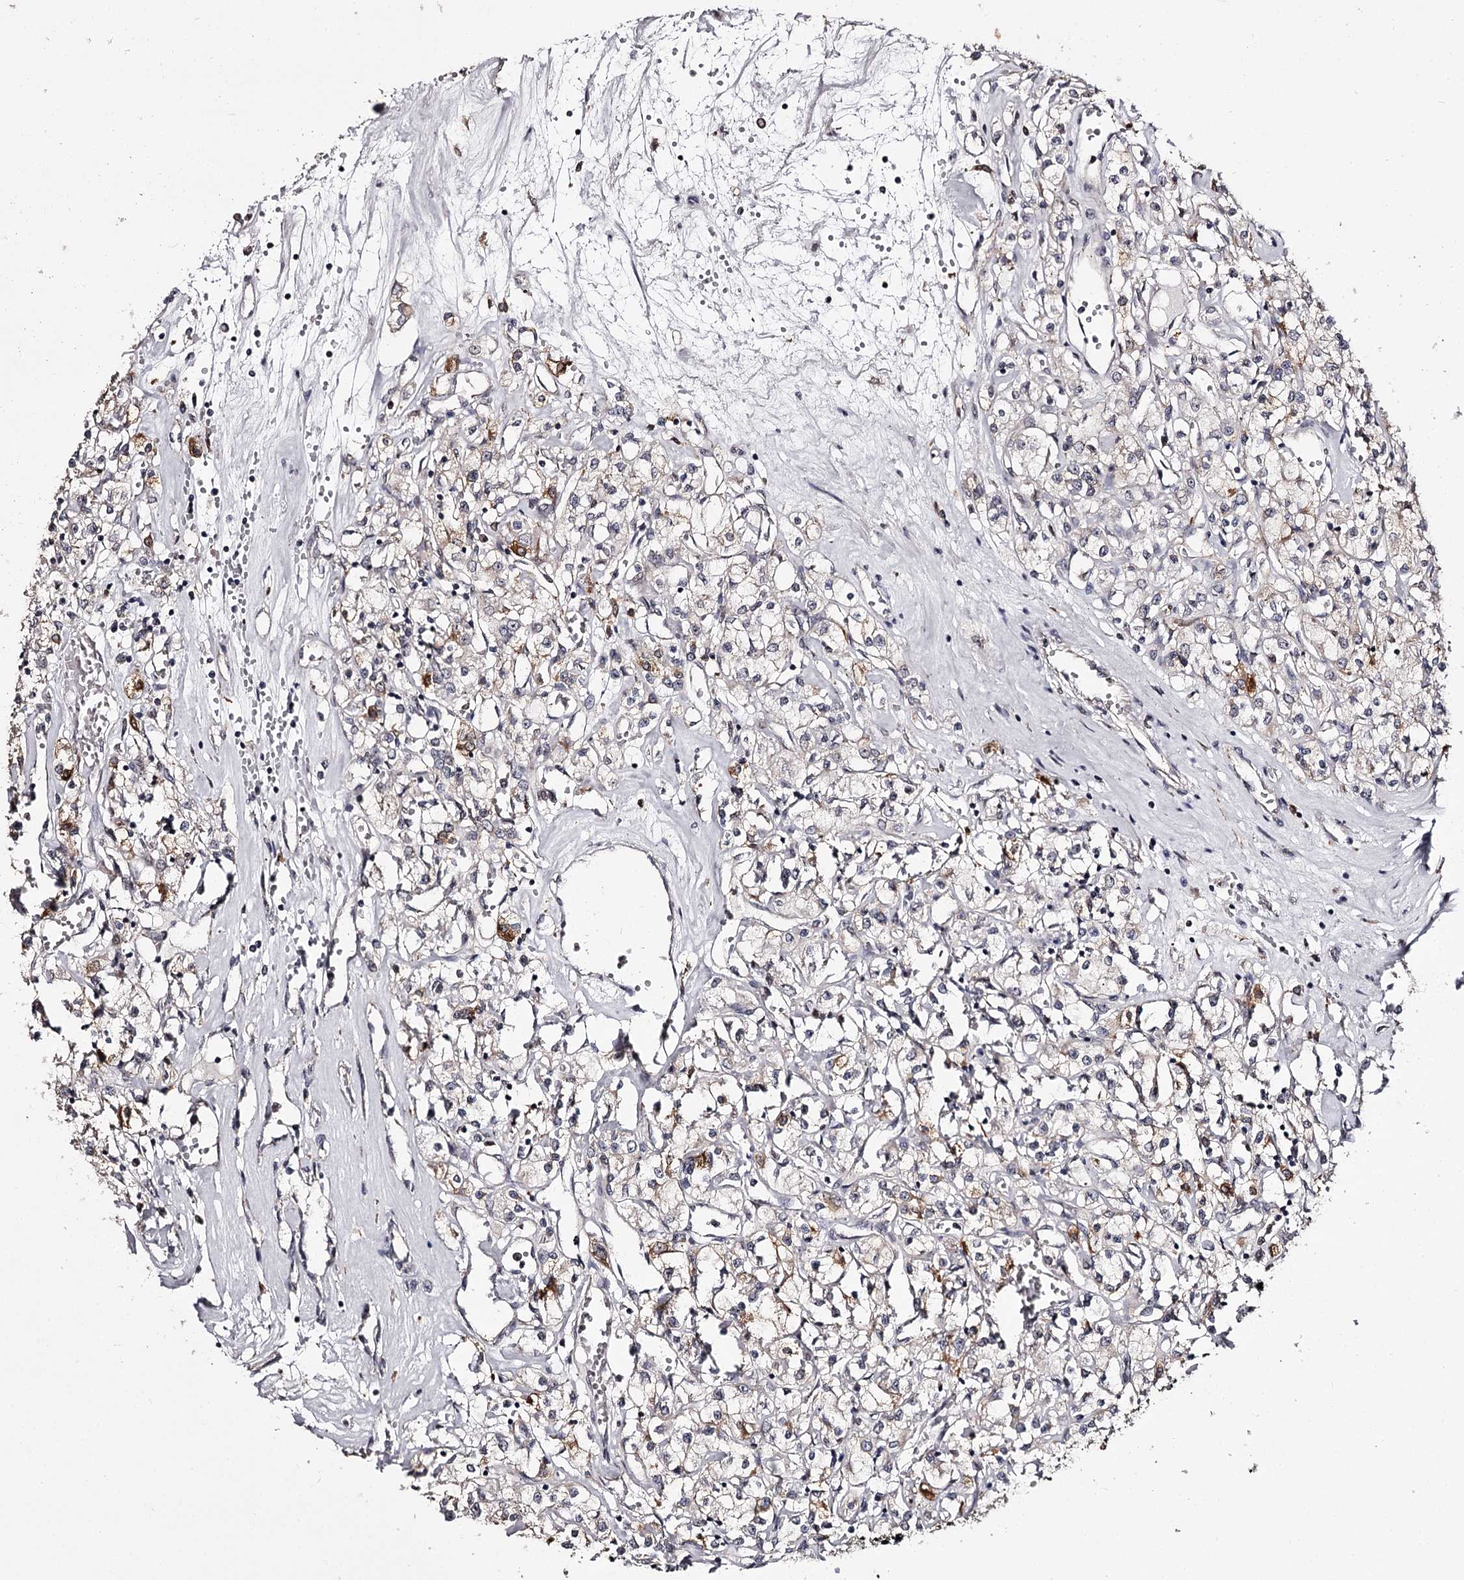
{"staining": {"intensity": "negative", "quantity": "none", "location": "none"}, "tissue": "renal cancer", "cell_type": "Tumor cells", "image_type": "cancer", "snomed": [{"axis": "morphology", "description": "Adenocarcinoma, NOS"}, {"axis": "topography", "description": "Kidney"}], "caption": "Immunohistochemistry image of neoplastic tissue: adenocarcinoma (renal) stained with DAB reveals no significant protein staining in tumor cells.", "gene": "SLC32A1", "patient": {"sex": "female", "age": 59}}